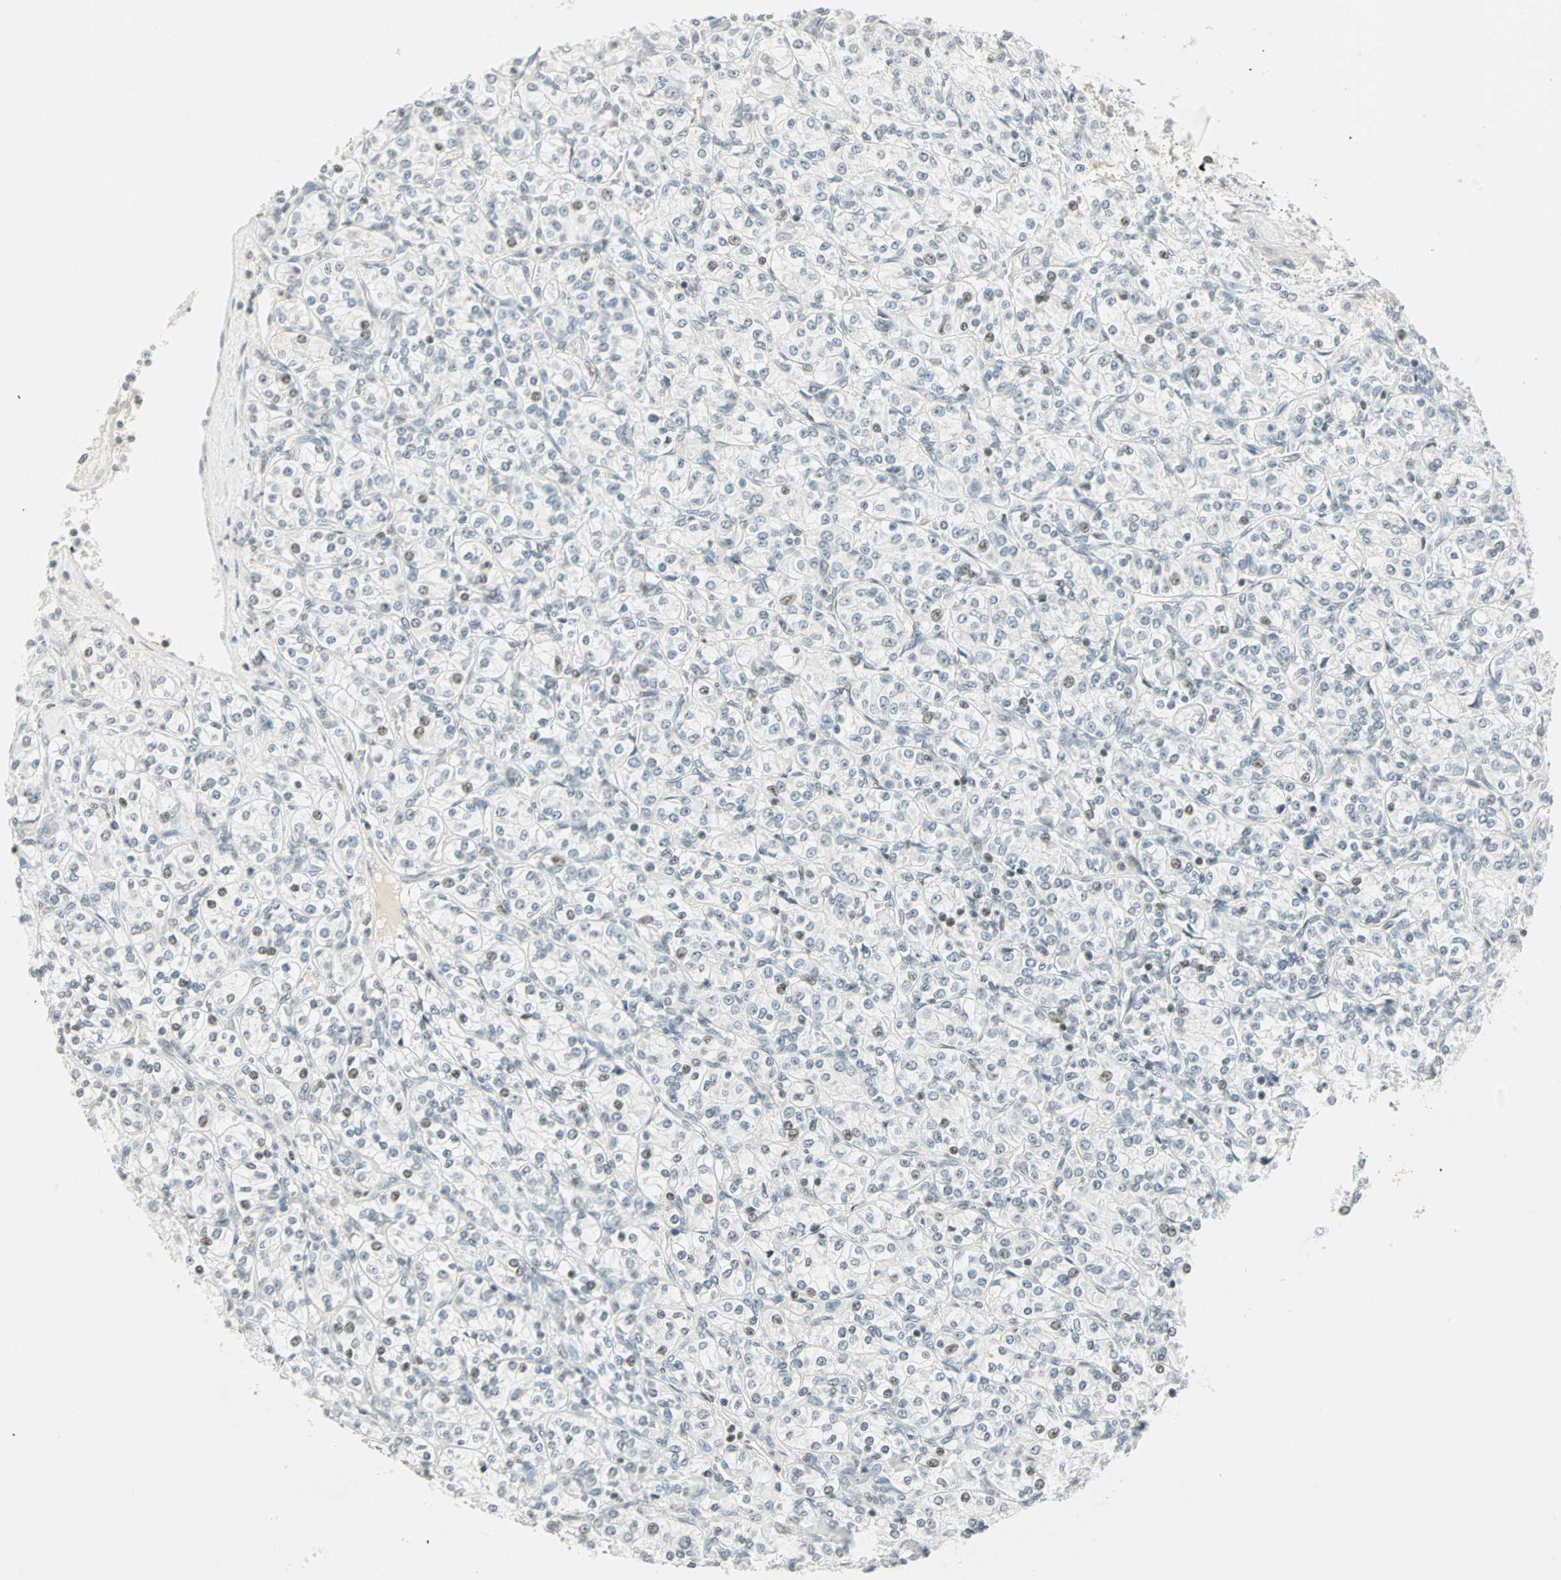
{"staining": {"intensity": "weak", "quantity": "<25%", "location": "nuclear"}, "tissue": "renal cancer", "cell_type": "Tumor cells", "image_type": "cancer", "snomed": [{"axis": "morphology", "description": "Adenocarcinoma, NOS"}, {"axis": "topography", "description": "Kidney"}], "caption": "IHC of human renal cancer shows no positivity in tumor cells.", "gene": "SMAD3", "patient": {"sex": "male", "age": 77}}